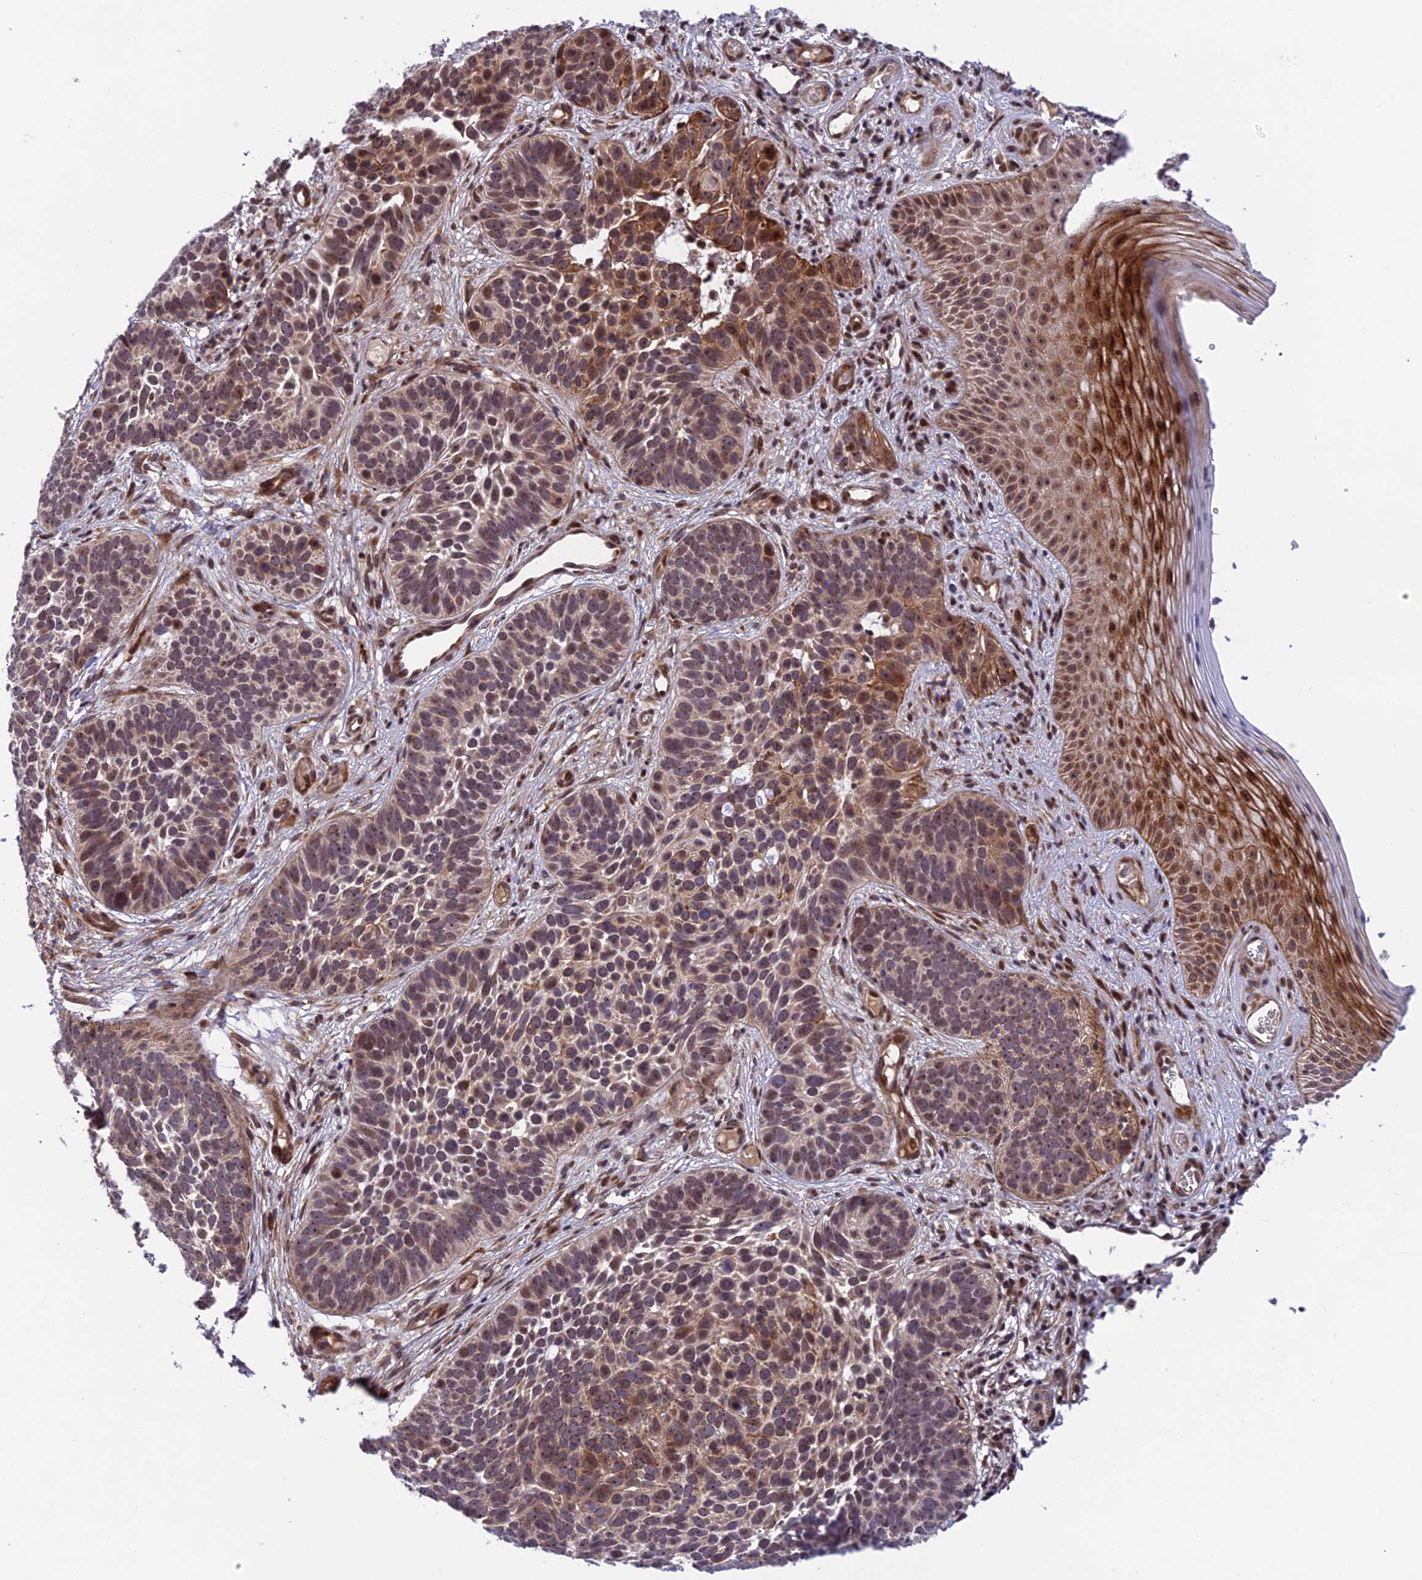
{"staining": {"intensity": "moderate", "quantity": ">75%", "location": "cytoplasmic/membranous,nuclear"}, "tissue": "skin cancer", "cell_type": "Tumor cells", "image_type": "cancer", "snomed": [{"axis": "morphology", "description": "Basal cell carcinoma"}, {"axis": "topography", "description": "Skin"}], "caption": "A brown stain highlights moderate cytoplasmic/membranous and nuclear expression of a protein in human basal cell carcinoma (skin) tumor cells.", "gene": "SMIM7", "patient": {"sex": "male", "age": 89}}